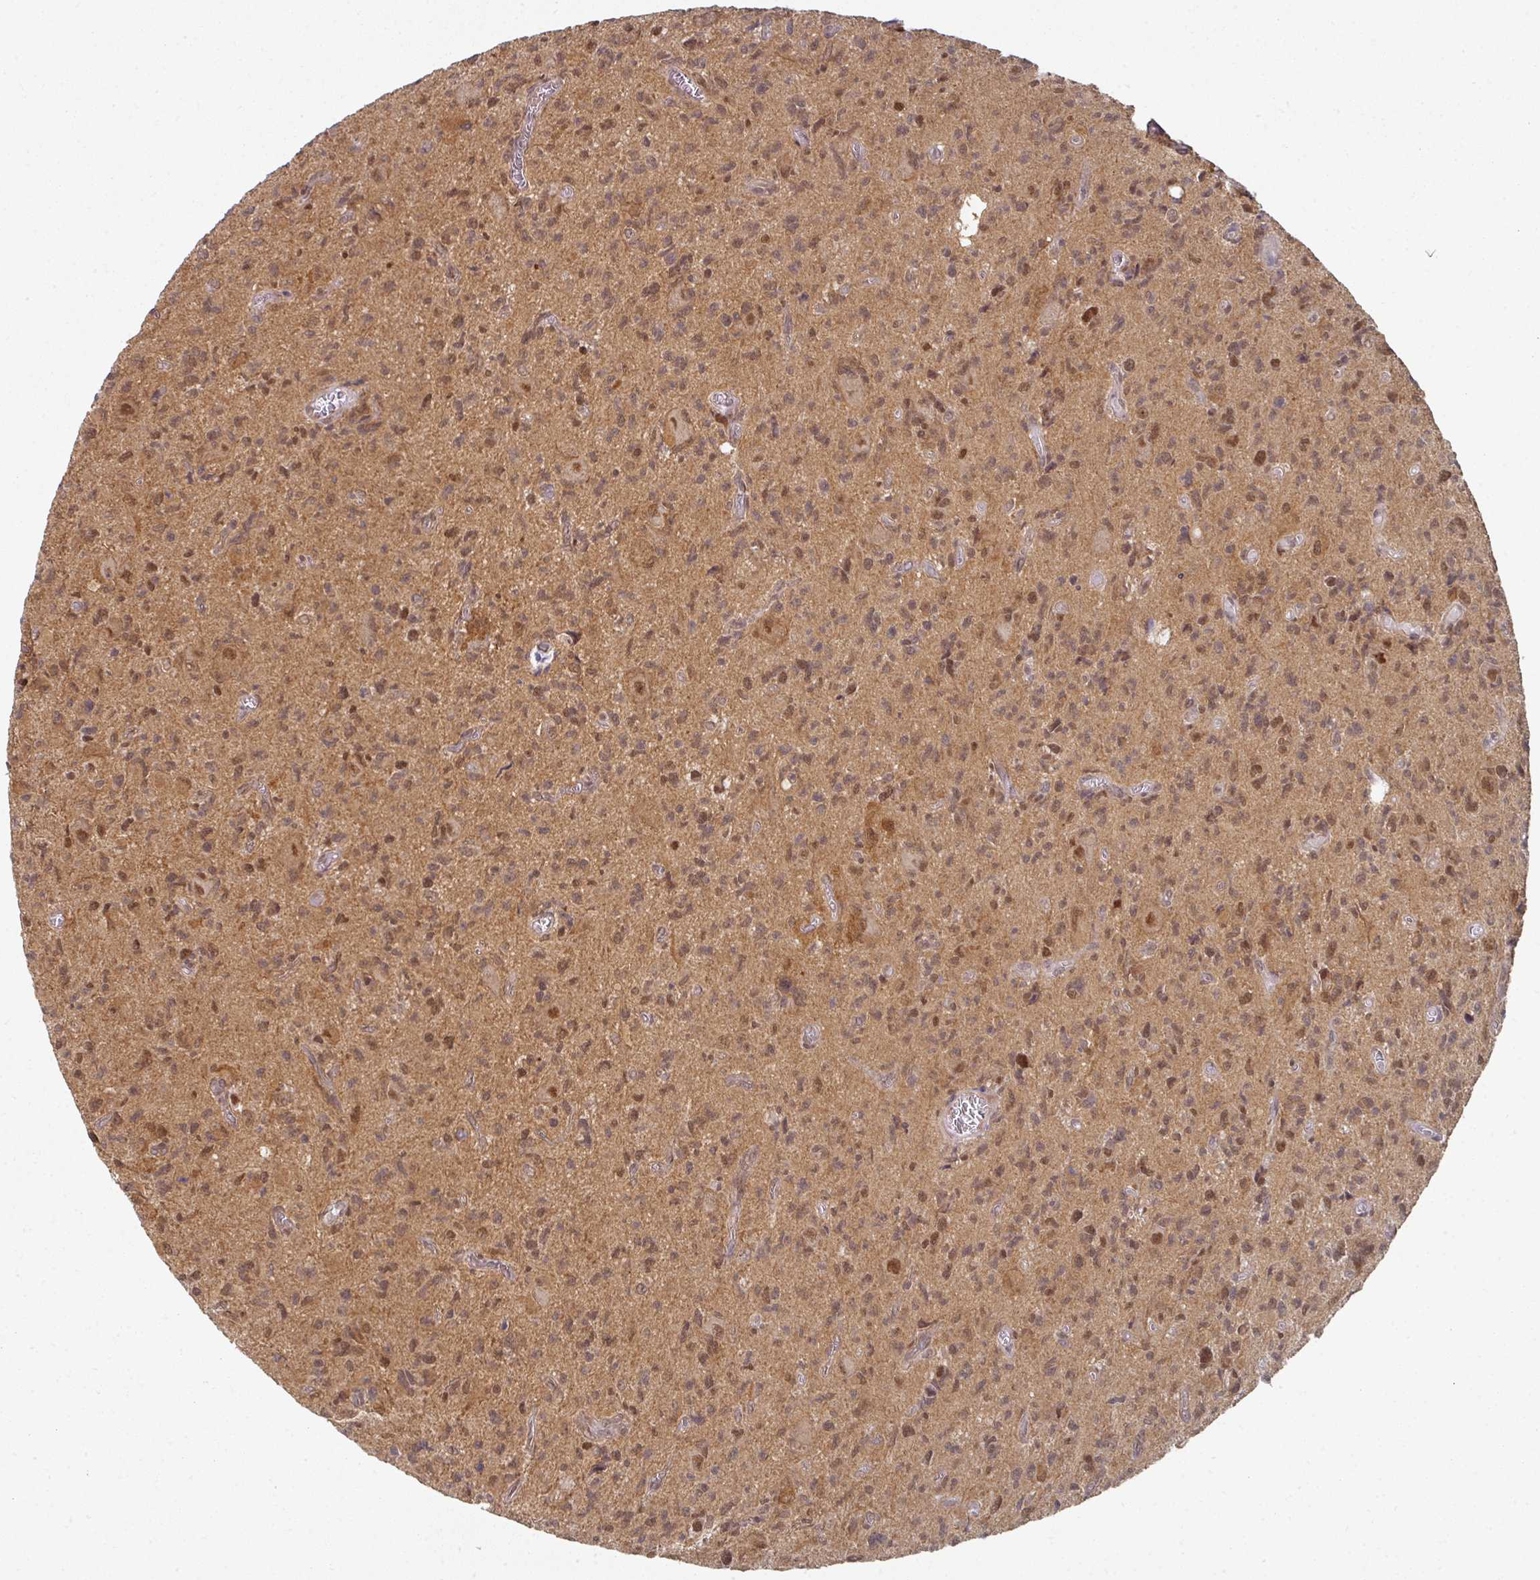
{"staining": {"intensity": "moderate", "quantity": ">75%", "location": "cytoplasmic/membranous,nuclear"}, "tissue": "glioma", "cell_type": "Tumor cells", "image_type": "cancer", "snomed": [{"axis": "morphology", "description": "Glioma, malignant, High grade"}, {"axis": "topography", "description": "Brain"}], "caption": "Human glioma stained with a brown dye displays moderate cytoplasmic/membranous and nuclear positive staining in about >75% of tumor cells.", "gene": "PSME3IP1", "patient": {"sex": "male", "age": 76}}